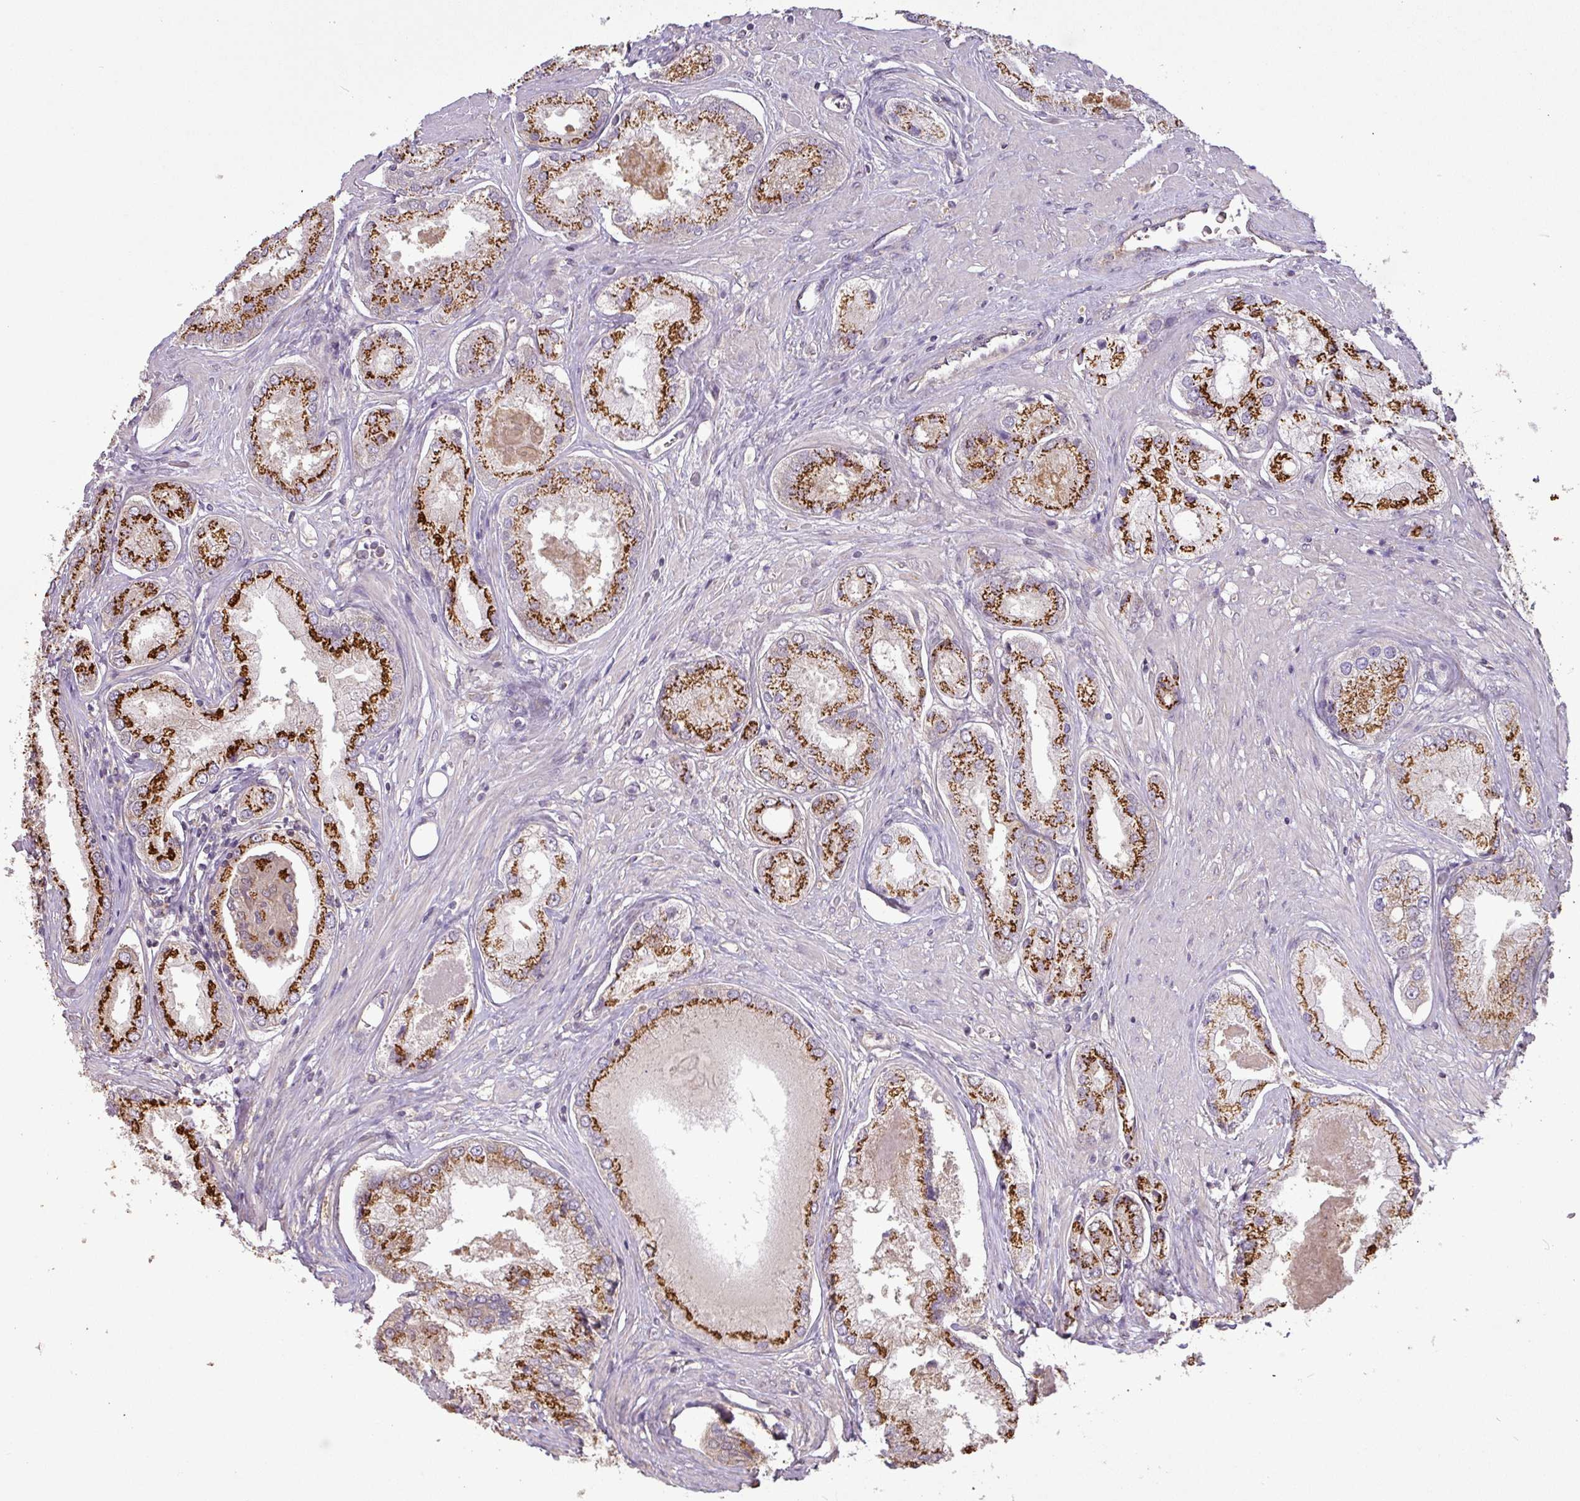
{"staining": {"intensity": "strong", "quantity": ">75%", "location": "cytoplasmic/membranous"}, "tissue": "prostate cancer", "cell_type": "Tumor cells", "image_type": "cancer", "snomed": [{"axis": "morphology", "description": "Adenocarcinoma, Low grade"}, {"axis": "topography", "description": "Prostate"}], "caption": "Protein analysis of prostate cancer (low-grade adenocarcinoma) tissue exhibits strong cytoplasmic/membranous positivity in approximately >75% of tumor cells. The staining is performed using DAB brown chromogen to label protein expression. The nuclei are counter-stained blue using hematoxylin.", "gene": "GALNT12", "patient": {"sex": "male", "age": 68}}